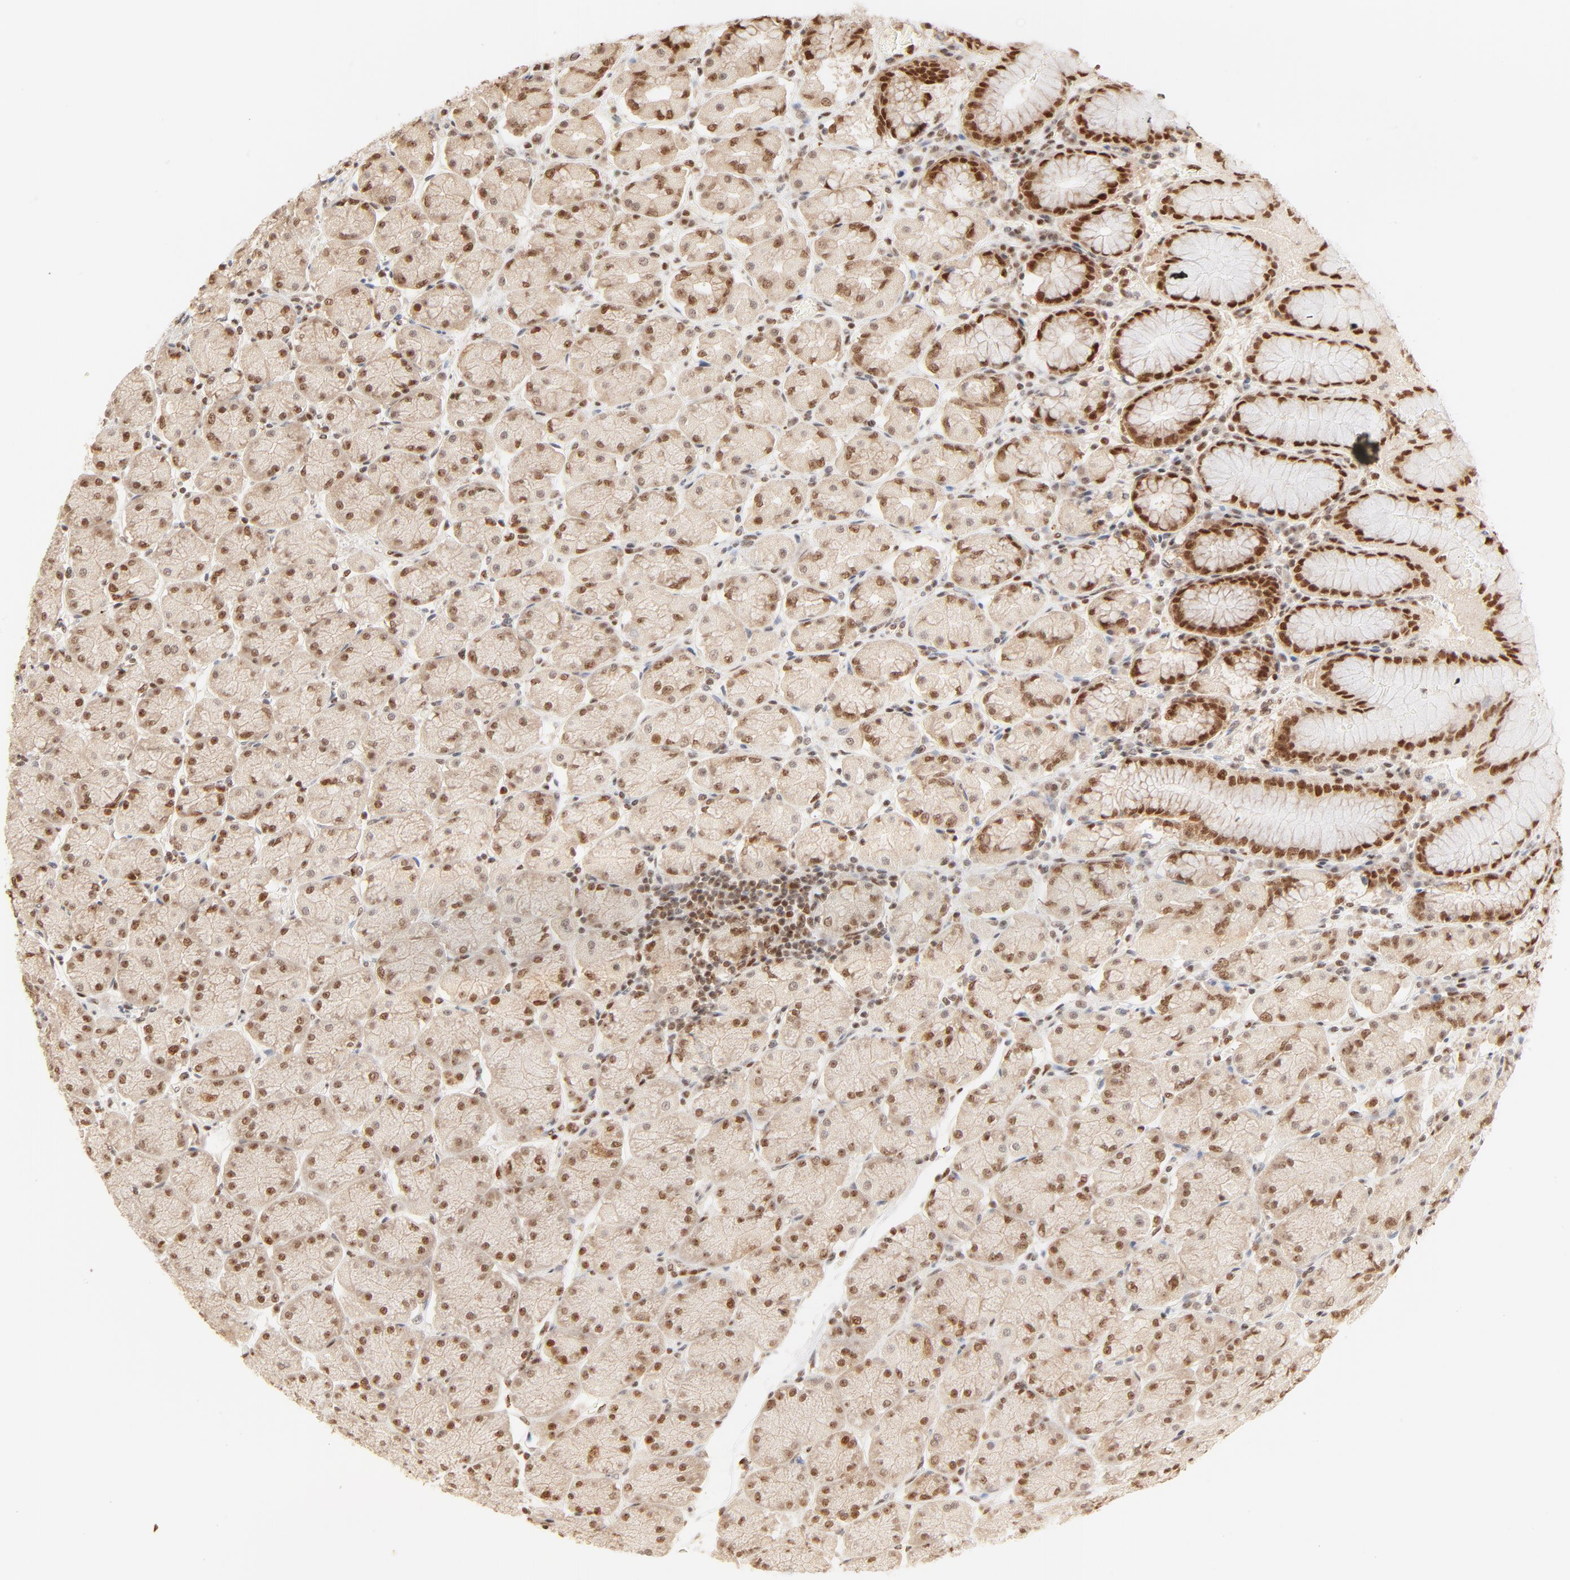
{"staining": {"intensity": "strong", "quantity": "<25%", "location": "cytoplasmic/membranous,nuclear"}, "tissue": "stomach", "cell_type": "Glandular cells", "image_type": "normal", "snomed": [{"axis": "morphology", "description": "Normal tissue, NOS"}, {"axis": "topography", "description": "Stomach, upper"}, {"axis": "topography", "description": "Stomach"}], "caption": "This image exhibits immunohistochemistry staining of normal stomach, with medium strong cytoplasmic/membranous,nuclear staining in approximately <25% of glandular cells.", "gene": "FAM50A", "patient": {"sex": "male", "age": 76}}